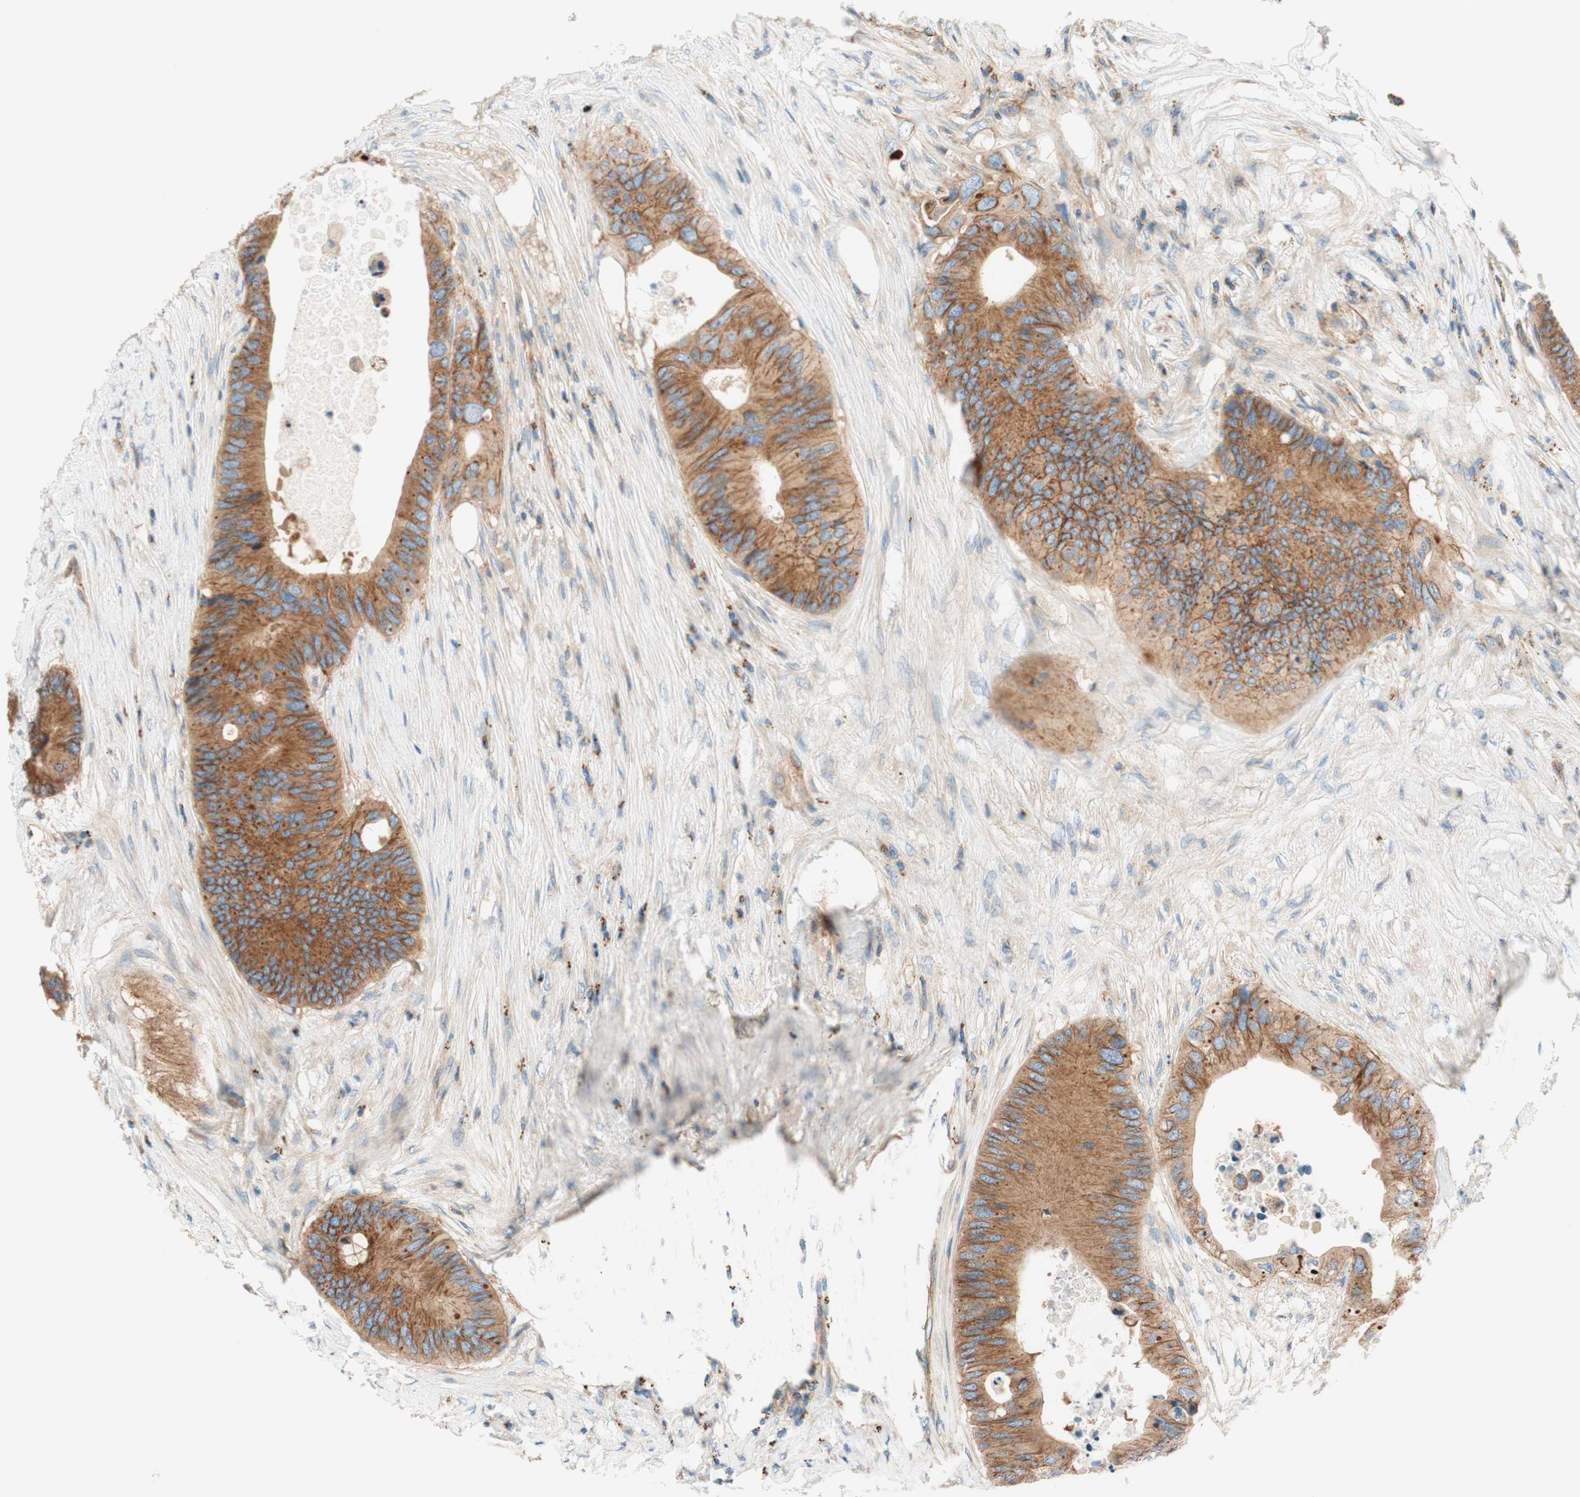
{"staining": {"intensity": "moderate", "quantity": ">75%", "location": "cytoplasmic/membranous"}, "tissue": "colorectal cancer", "cell_type": "Tumor cells", "image_type": "cancer", "snomed": [{"axis": "morphology", "description": "Adenocarcinoma, NOS"}, {"axis": "topography", "description": "Colon"}], "caption": "Immunohistochemical staining of human colorectal adenocarcinoma demonstrates moderate cytoplasmic/membranous protein positivity in approximately >75% of tumor cells.", "gene": "VPS26A", "patient": {"sex": "male", "age": 71}}